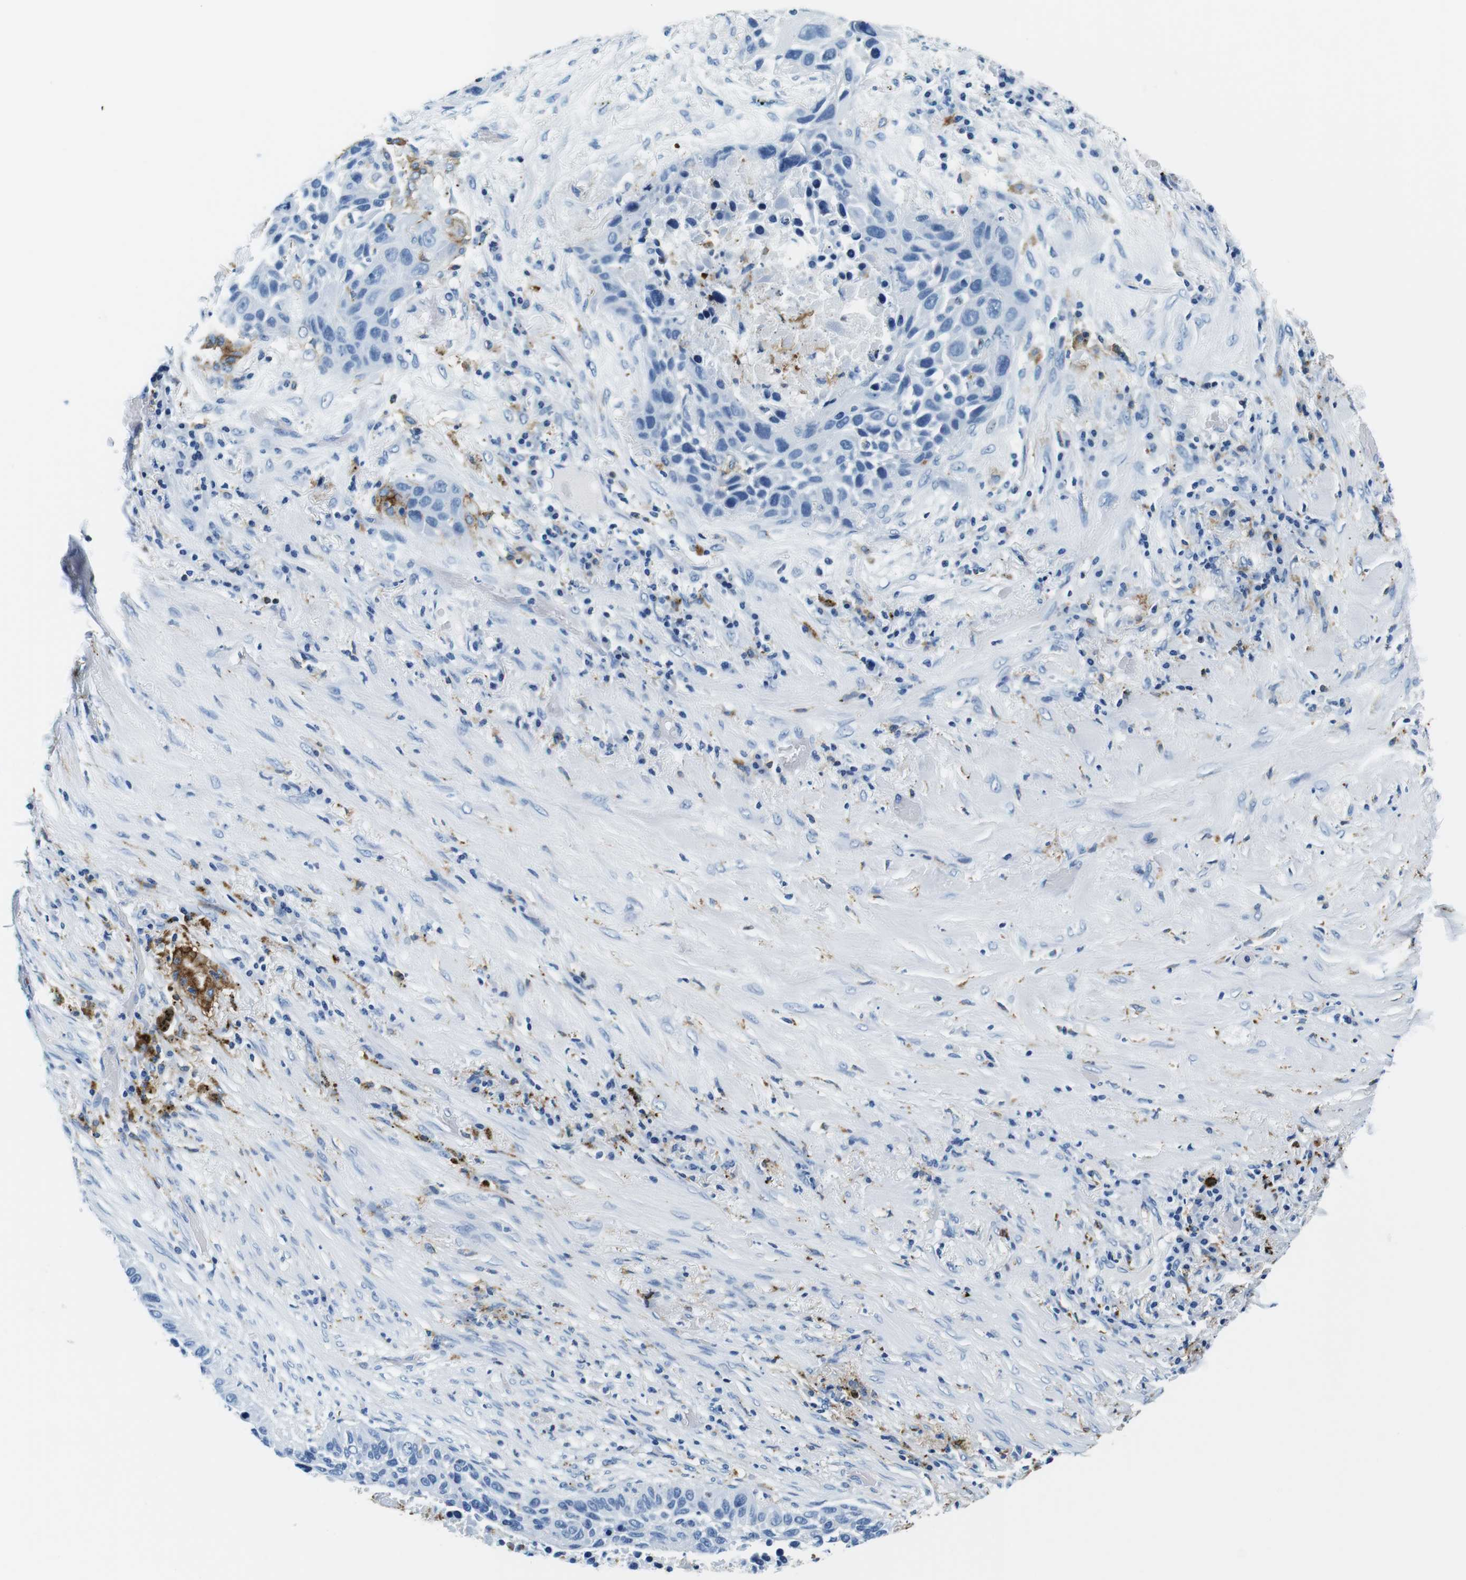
{"staining": {"intensity": "negative", "quantity": "none", "location": "none"}, "tissue": "lung cancer", "cell_type": "Tumor cells", "image_type": "cancer", "snomed": [{"axis": "morphology", "description": "Squamous cell carcinoma, NOS"}, {"axis": "topography", "description": "Lung"}], "caption": "Immunohistochemical staining of human lung cancer reveals no significant staining in tumor cells.", "gene": "HLA-DRB1", "patient": {"sex": "male", "age": 57}}